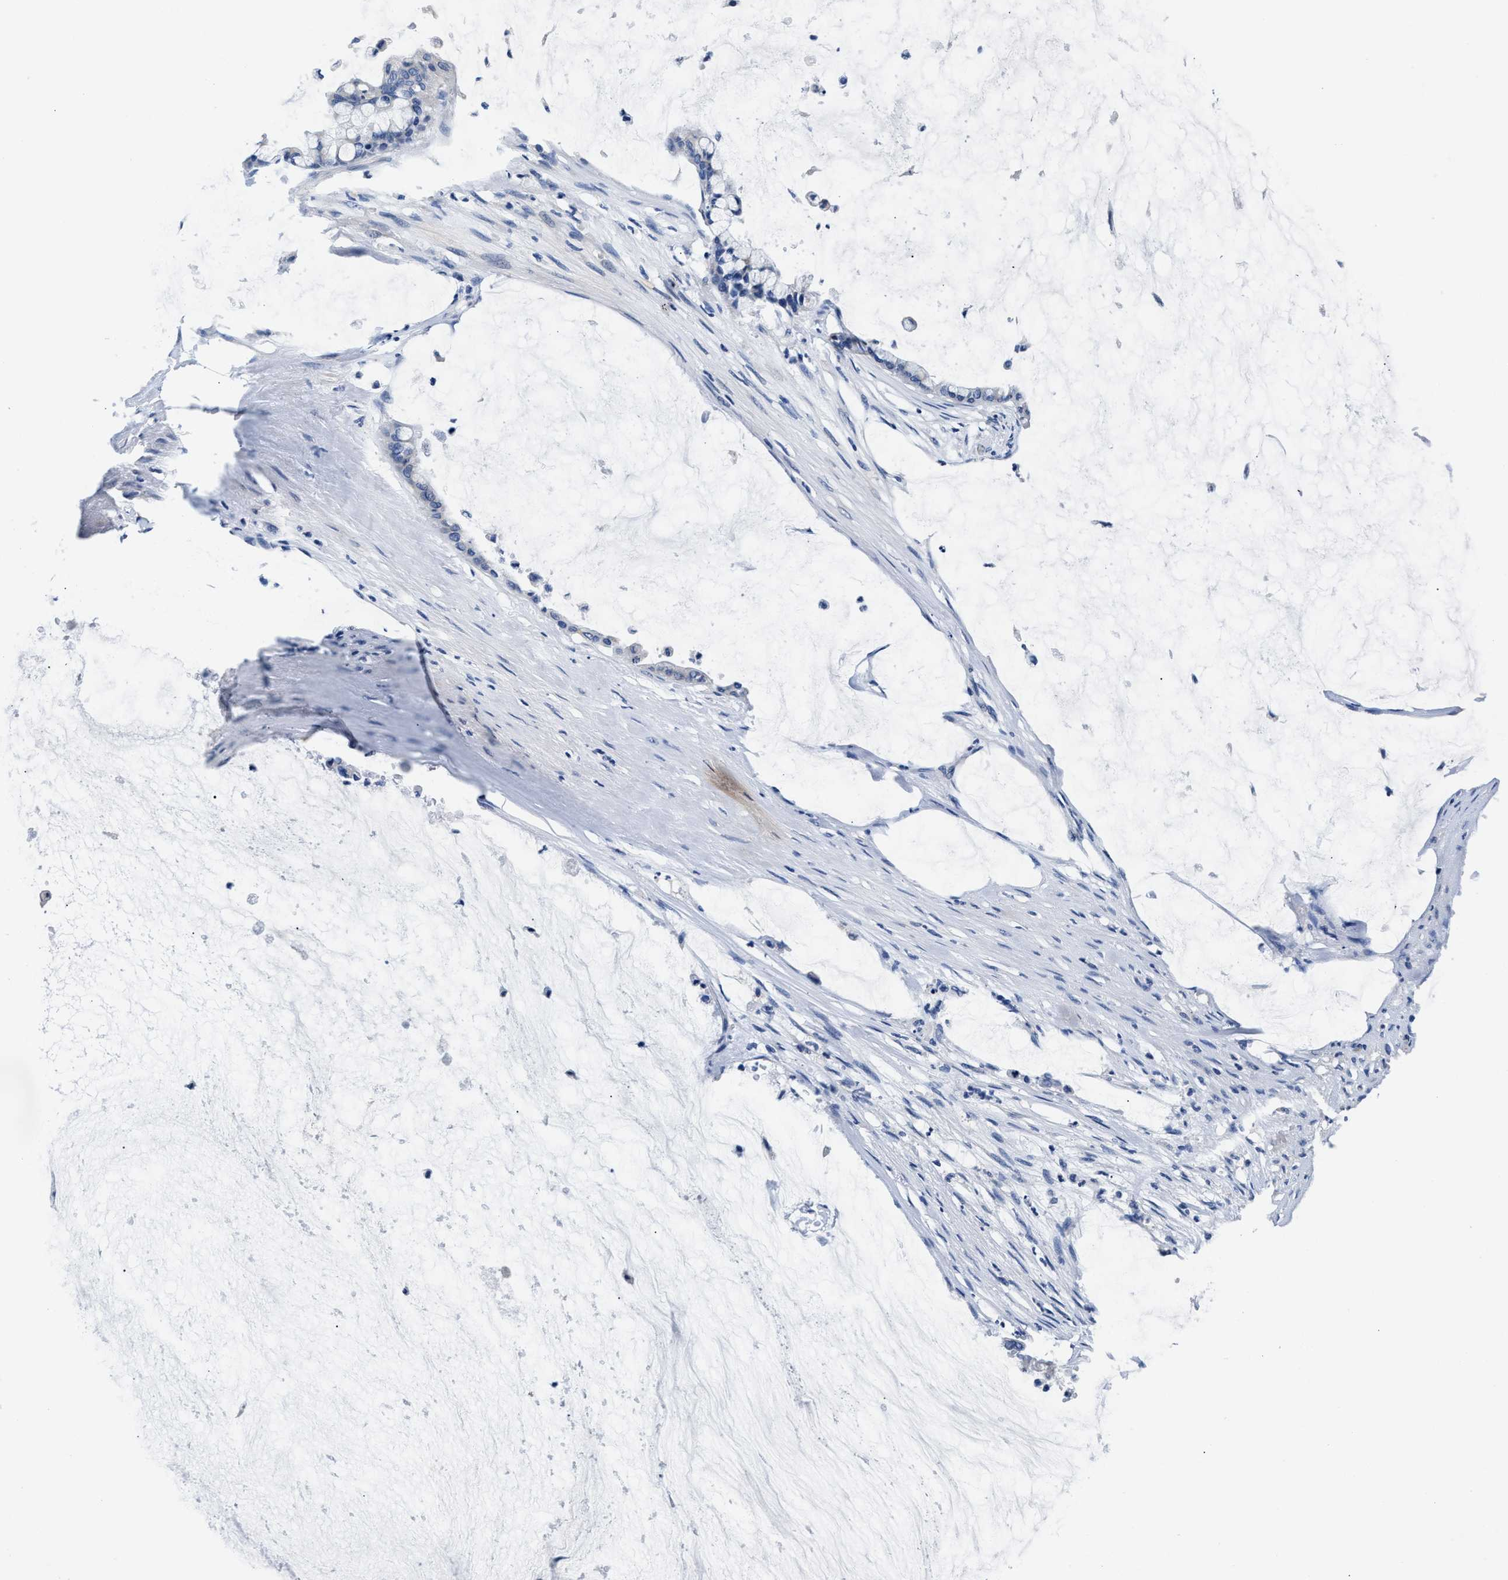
{"staining": {"intensity": "moderate", "quantity": "<25%", "location": "cytoplasmic/membranous"}, "tissue": "pancreatic cancer", "cell_type": "Tumor cells", "image_type": "cancer", "snomed": [{"axis": "morphology", "description": "Adenocarcinoma, NOS"}, {"axis": "topography", "description": "Pancreas"}], "caption": "DAB immunohistochemical staining of human pancreatic cancer (adenocarcinoma) displays moderate cytoplasmic/membranous protein staining in approximately <25% of tumor cells.", "gene": "GSTM1", "patient": {"sex": "male", "age": 41}}